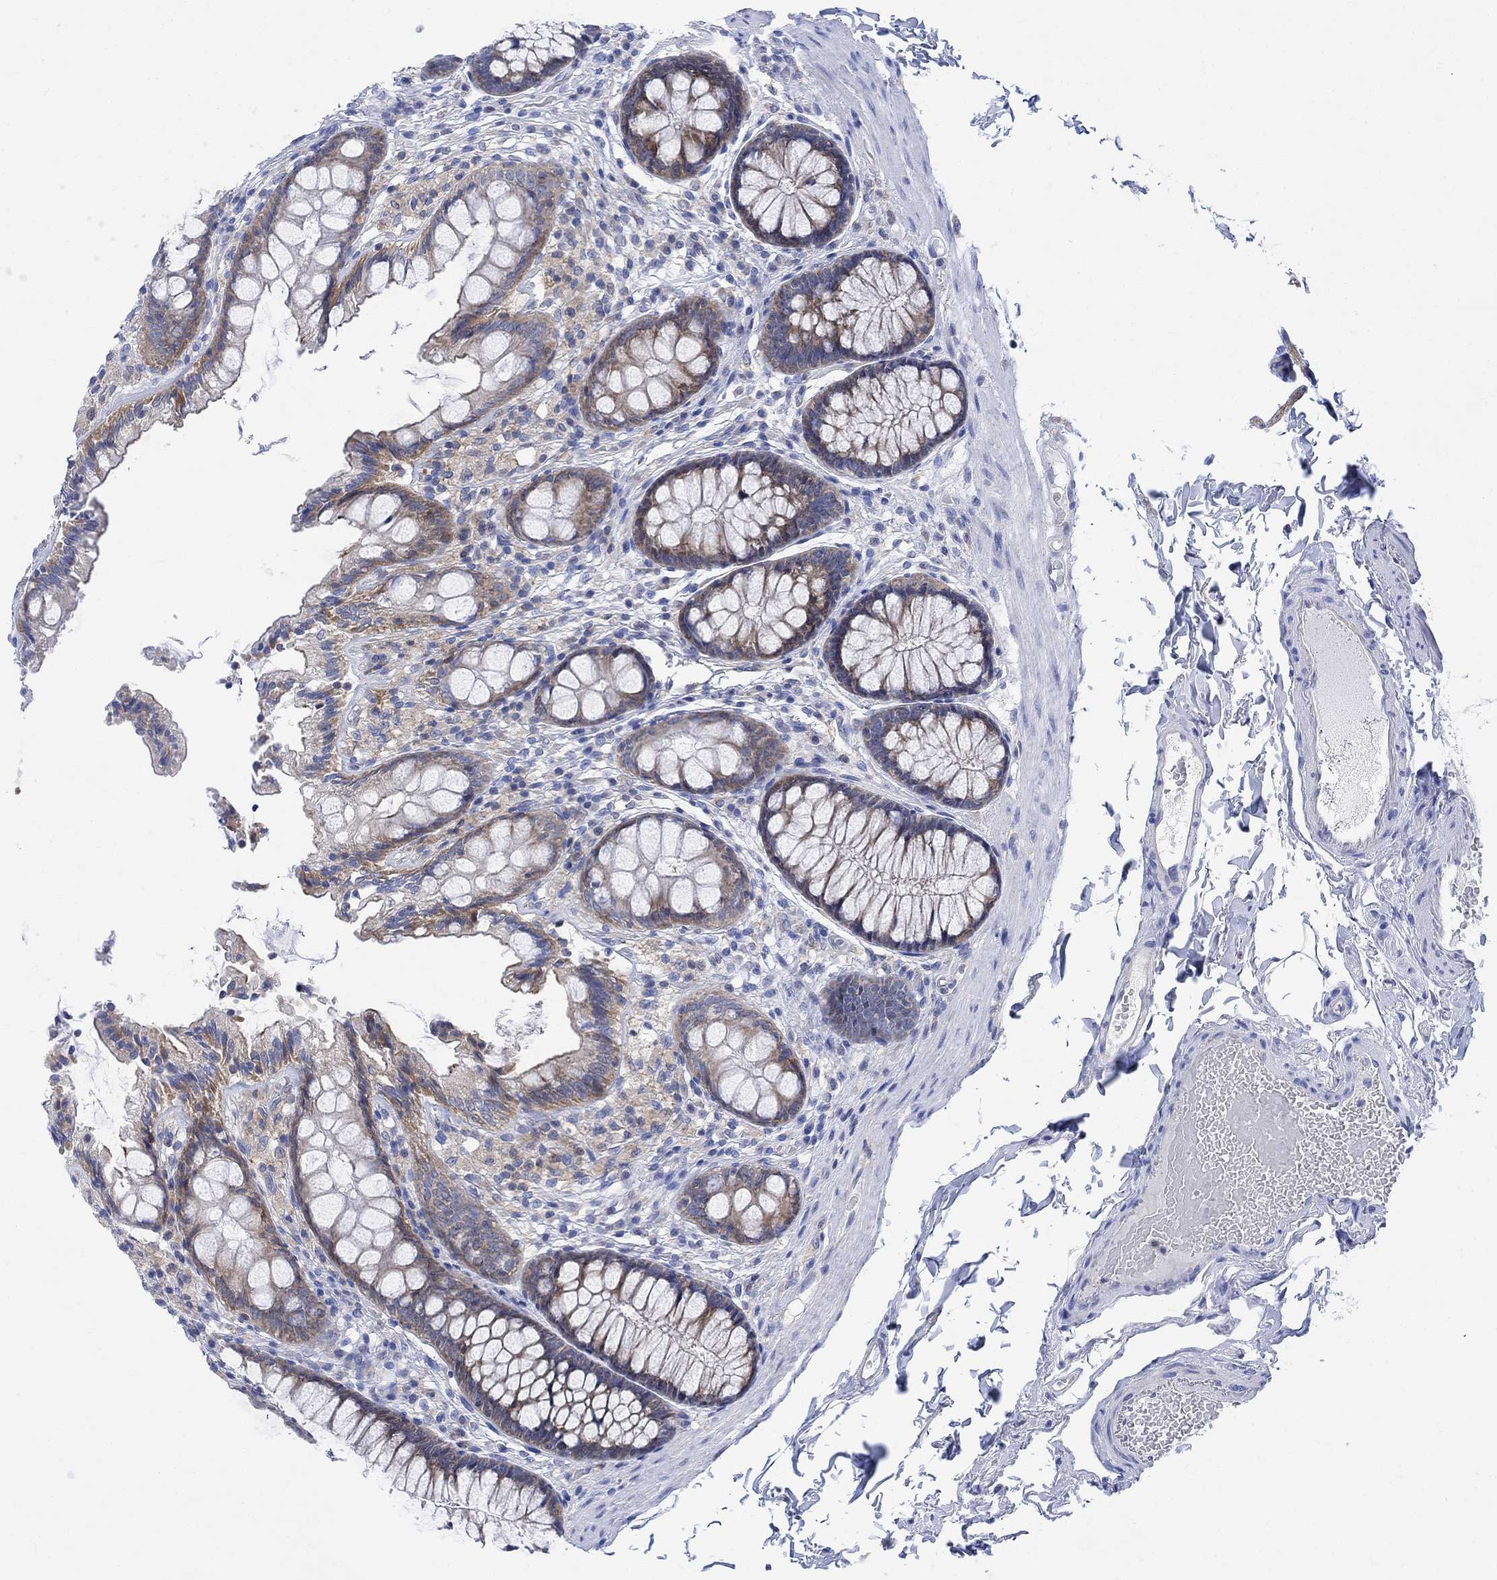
{"staining": {"intensity": "negative", "quantity": "none", "location": "none"}, "tissue": "colon", "cell_type": "Endothelial cells", "image_type": "normal", "snomed": [{"axis": "morphology", "description": "Normal tissue, NOS"}, {"axis": "topography", "description": "Colon"}], "caption": "An IHC histopathology image of normal colon is shown. There is no staining in endothelial cells of colon.", "gene": "ARSK", "patient": {"sex": "female", "age": 86}}